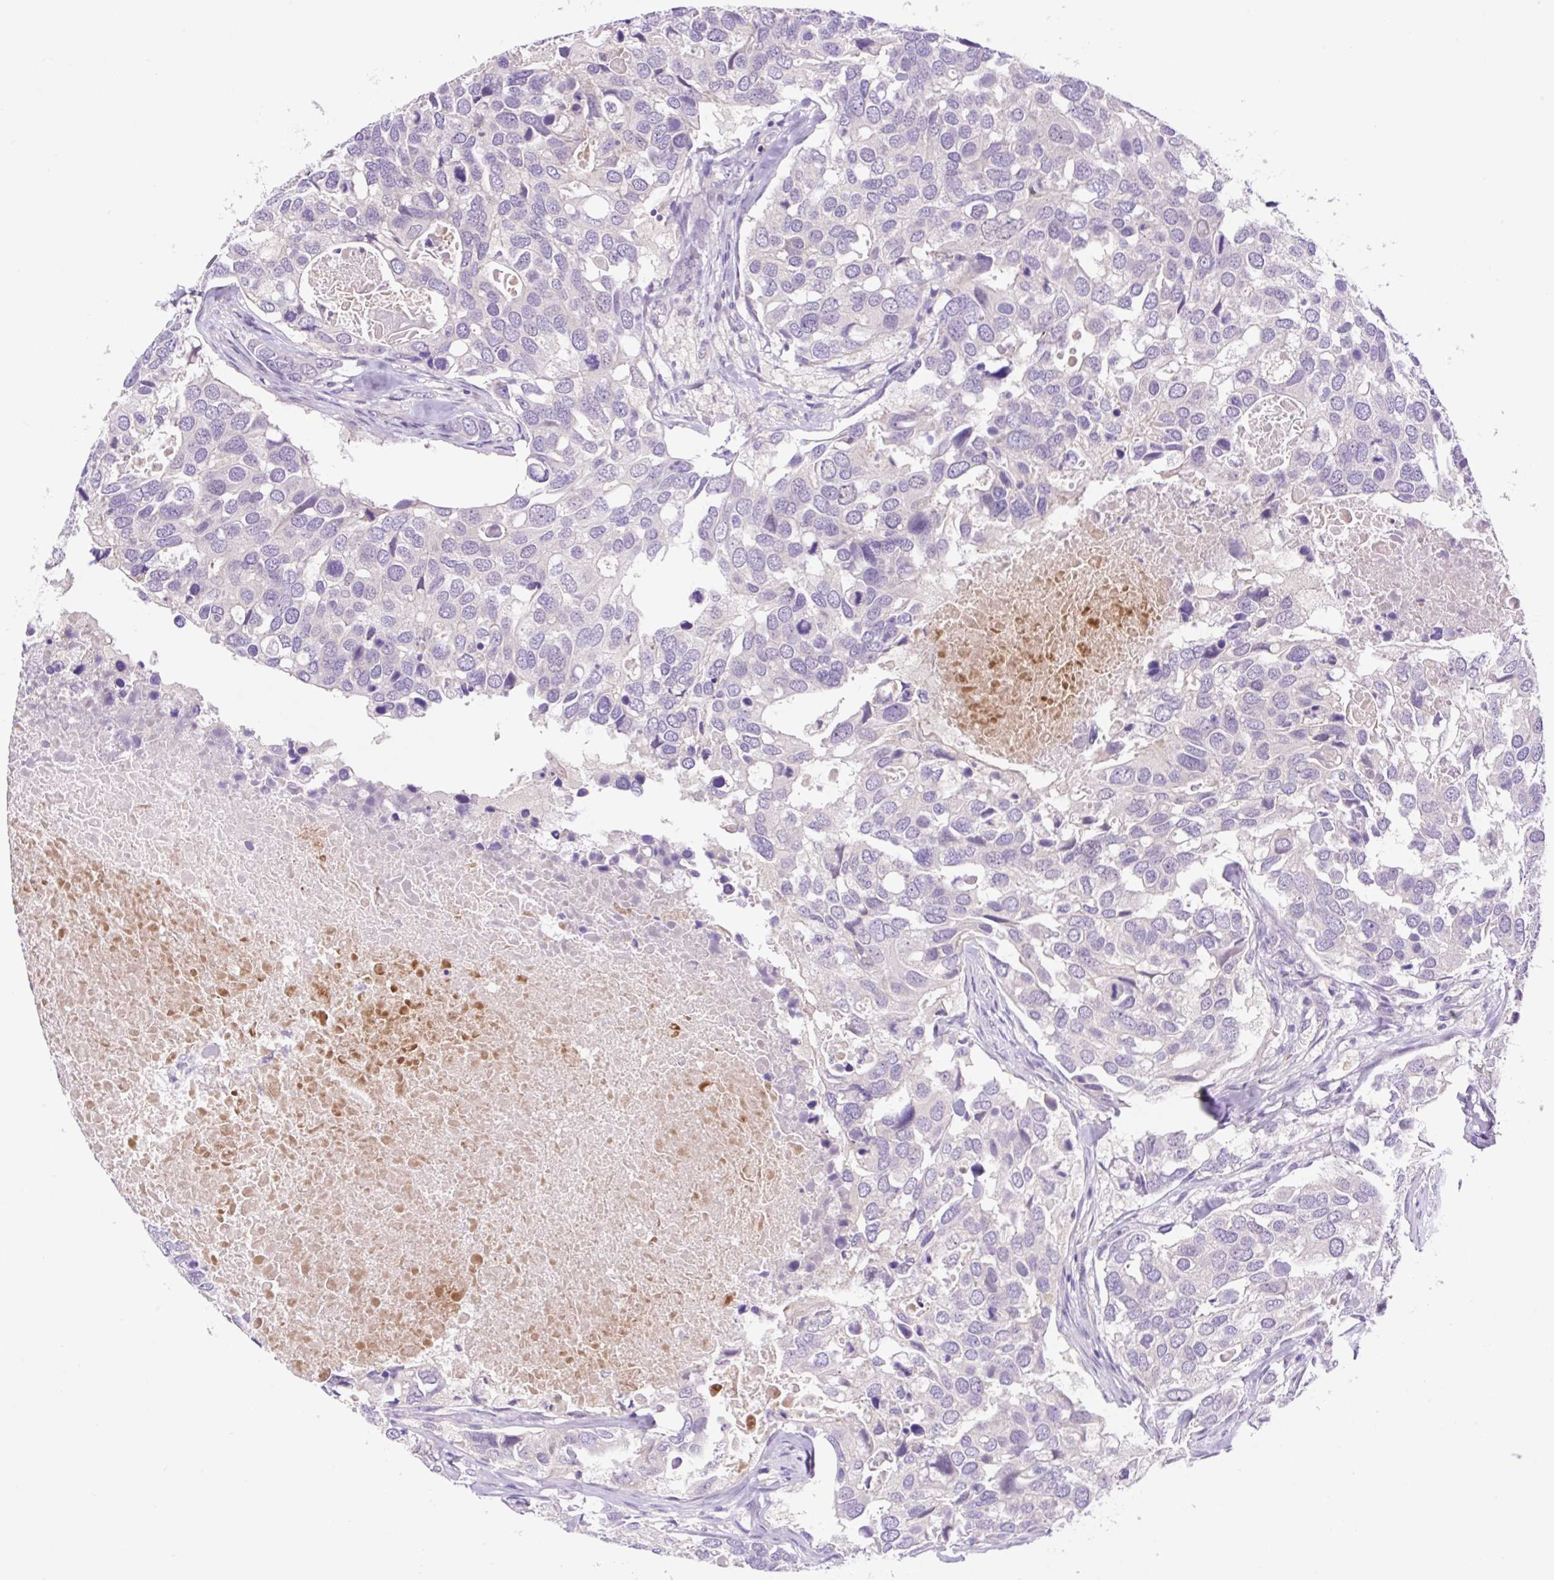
{"staining": {"intensity": "negative", "quantity": "none", "location": "none"}, "tissue": "breast cancer", "cell_type": "Tumor cells", "image_type": "cancer", "snomed": [{"axis": "morphology", "description": "Duct carcinoma"}, {"axis": "topography", "description": "Breast"}], "caption": "Intraductal carcinoma (breast) was stained to show a protein in brown. There is no significant expression in tumor cells.", "gene": "LHFPL5", "patient": {"sex": "female", "age": 83}}